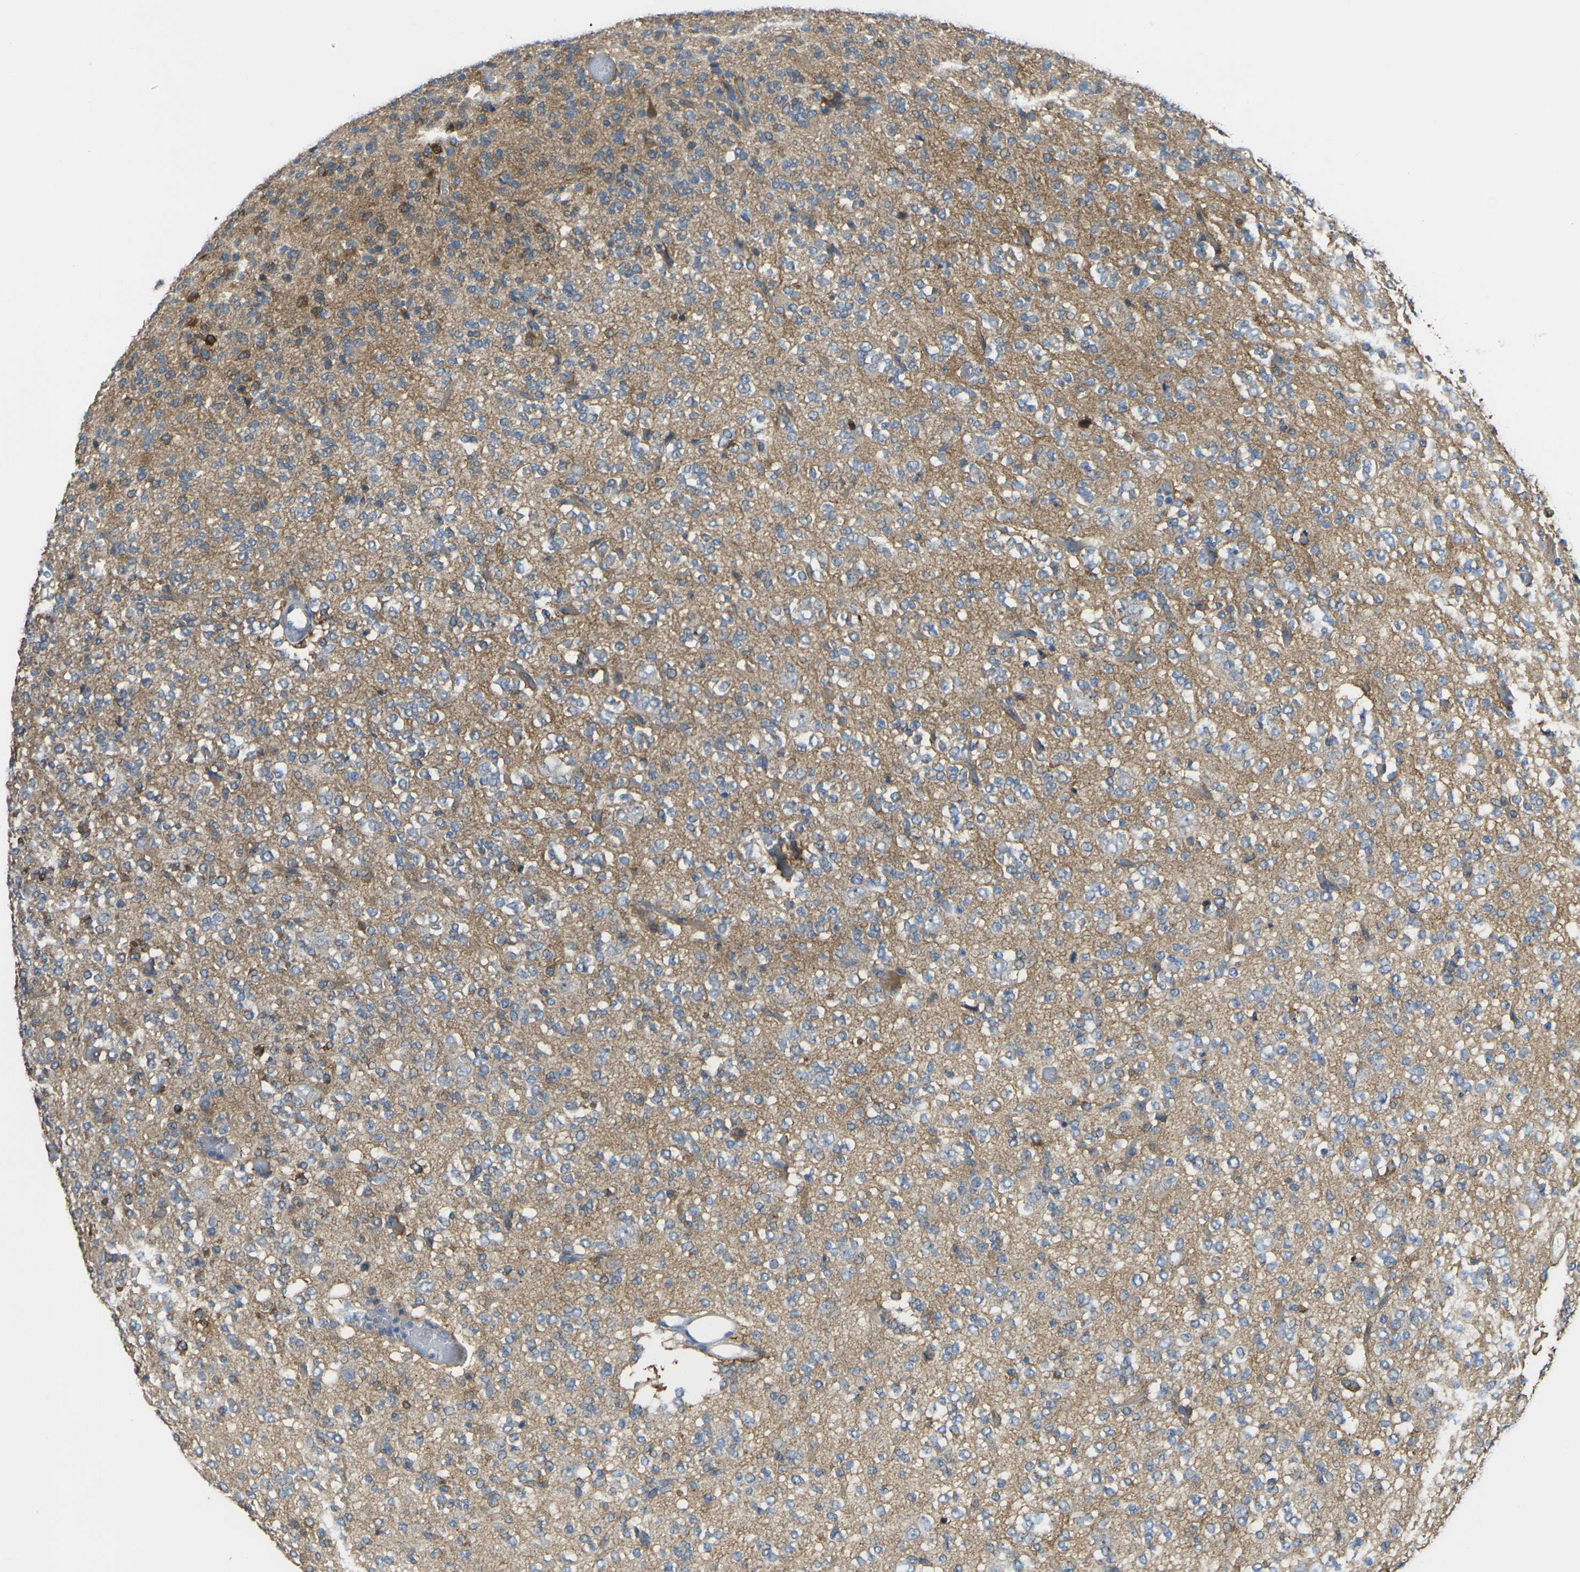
{"staining": {"intensity": "moderate", "quantity": "<25%", "location": "cytoplasmic/membranous"}, "tissue": "glioma", "cell_type": "Tumor cells", "image_type": "cancer", "snomed": [{"axis": "morphology", "description": "Glioma, malignant, Low grade"}, {"axis": "topography", "description": "Brain"}], "caption": "High-power microscopy captured an IHC micrograph of low-grade glioma (malignant), revealing moderate cytoplasmic/membranous staining in about <25% of tumor cells.", "gene": "GNA12", "patient": {"sex": "male", "age": 38}}